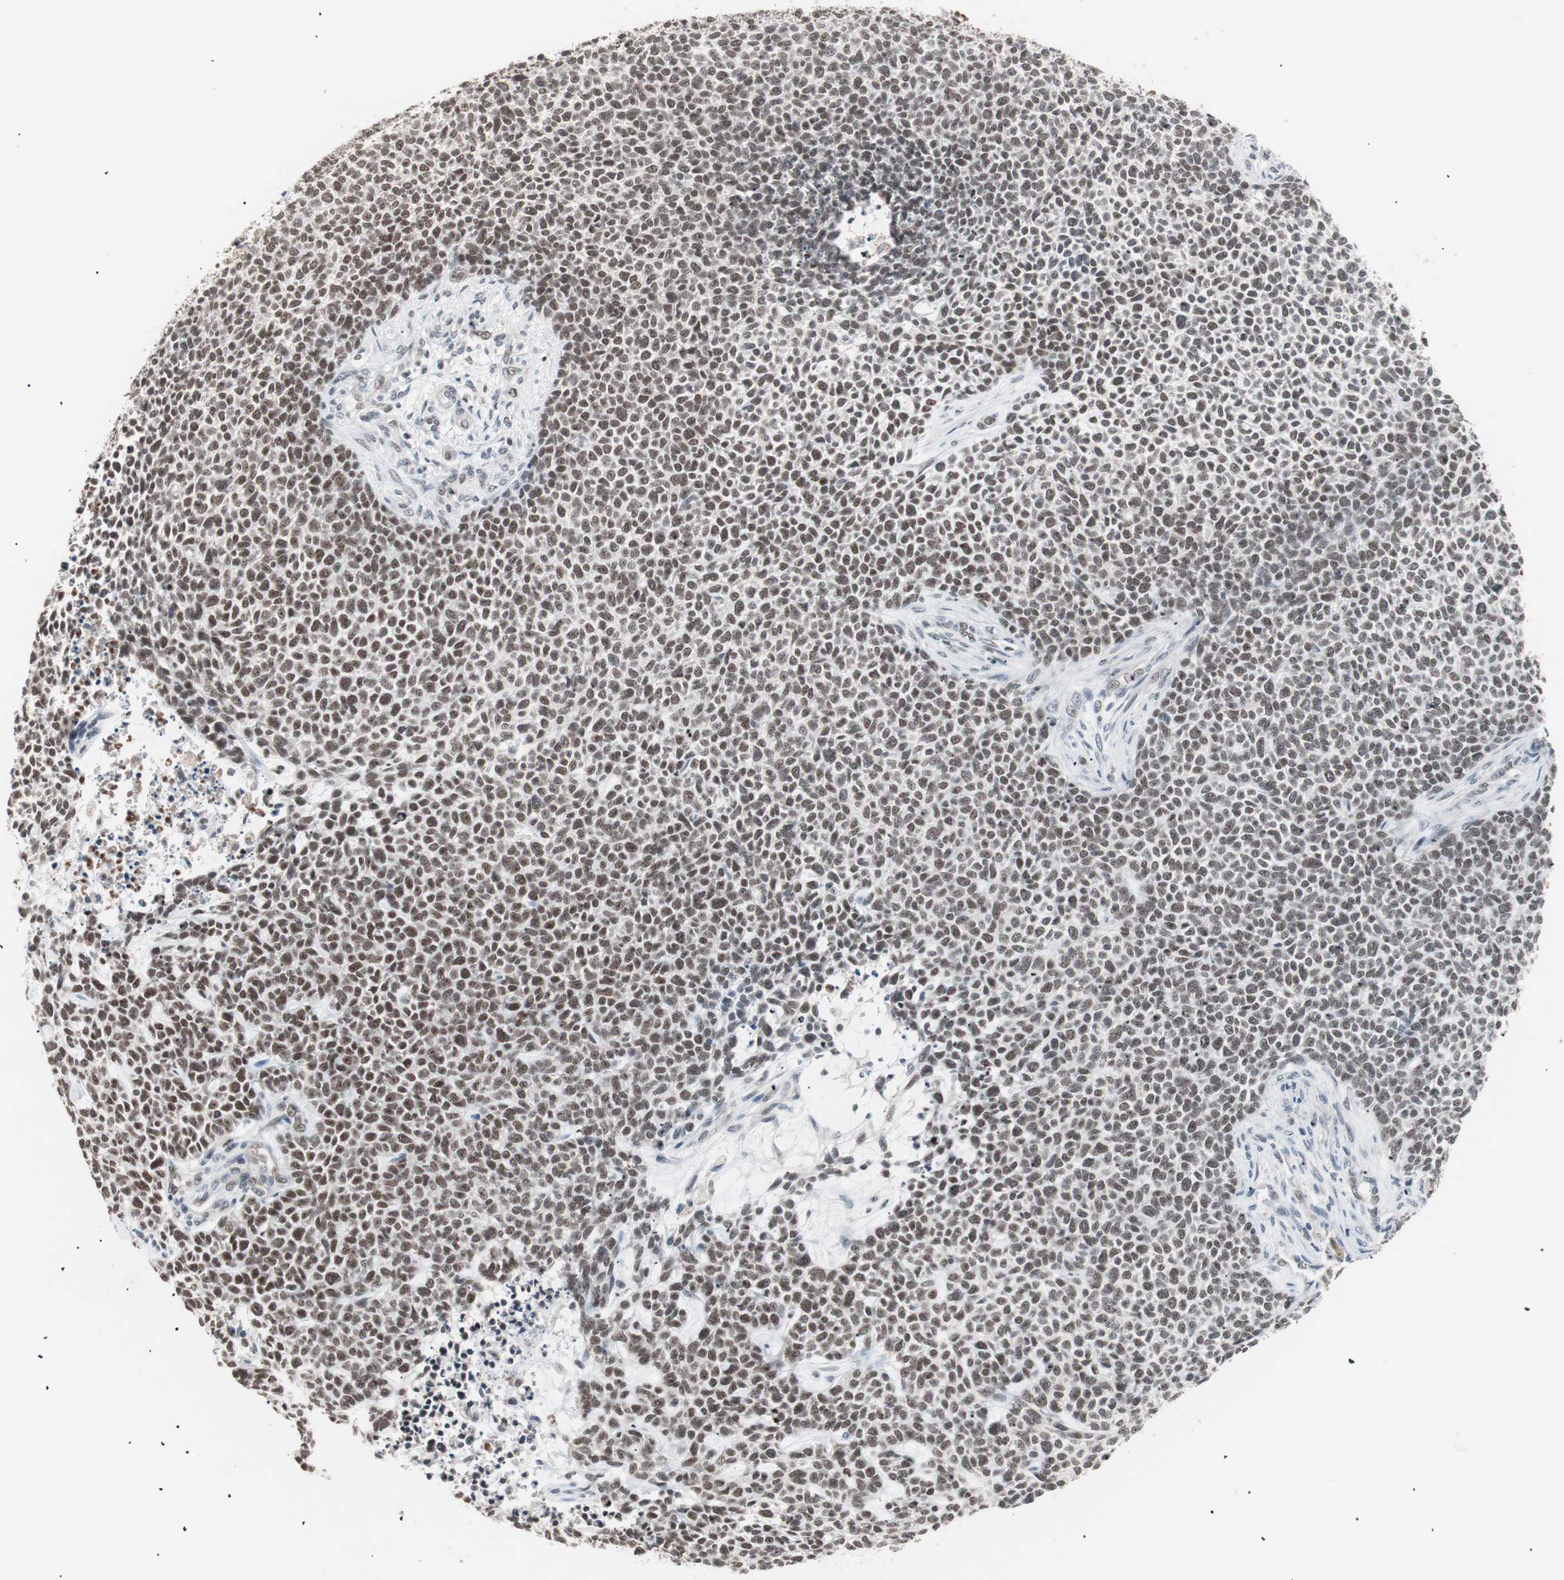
{"staining": {"intensity": "moderate", "quantity": ">75%", "location": "cytoplasmic/membranous"}, "tissue": "skin cancer", "cell_type": "Tumor cells", "image_type": "cancer", "snomed": [{"axis": "morphology", "description": "Basal cell carcinoma"}, {"axis": "topography", "description": "Skin"}], "caption": "Skin cancer was stained to show a protein in brown. There is medium levels of moderate cytoplasmic/membranous positivity in approximately >75% of tumor cells. Using DAB (brown) and hematoxylin (blue) stains, captured at high magnification using brightfield microscopy.", "gene": "LIG3", "patient": {"sex": "female", "age": 84}}